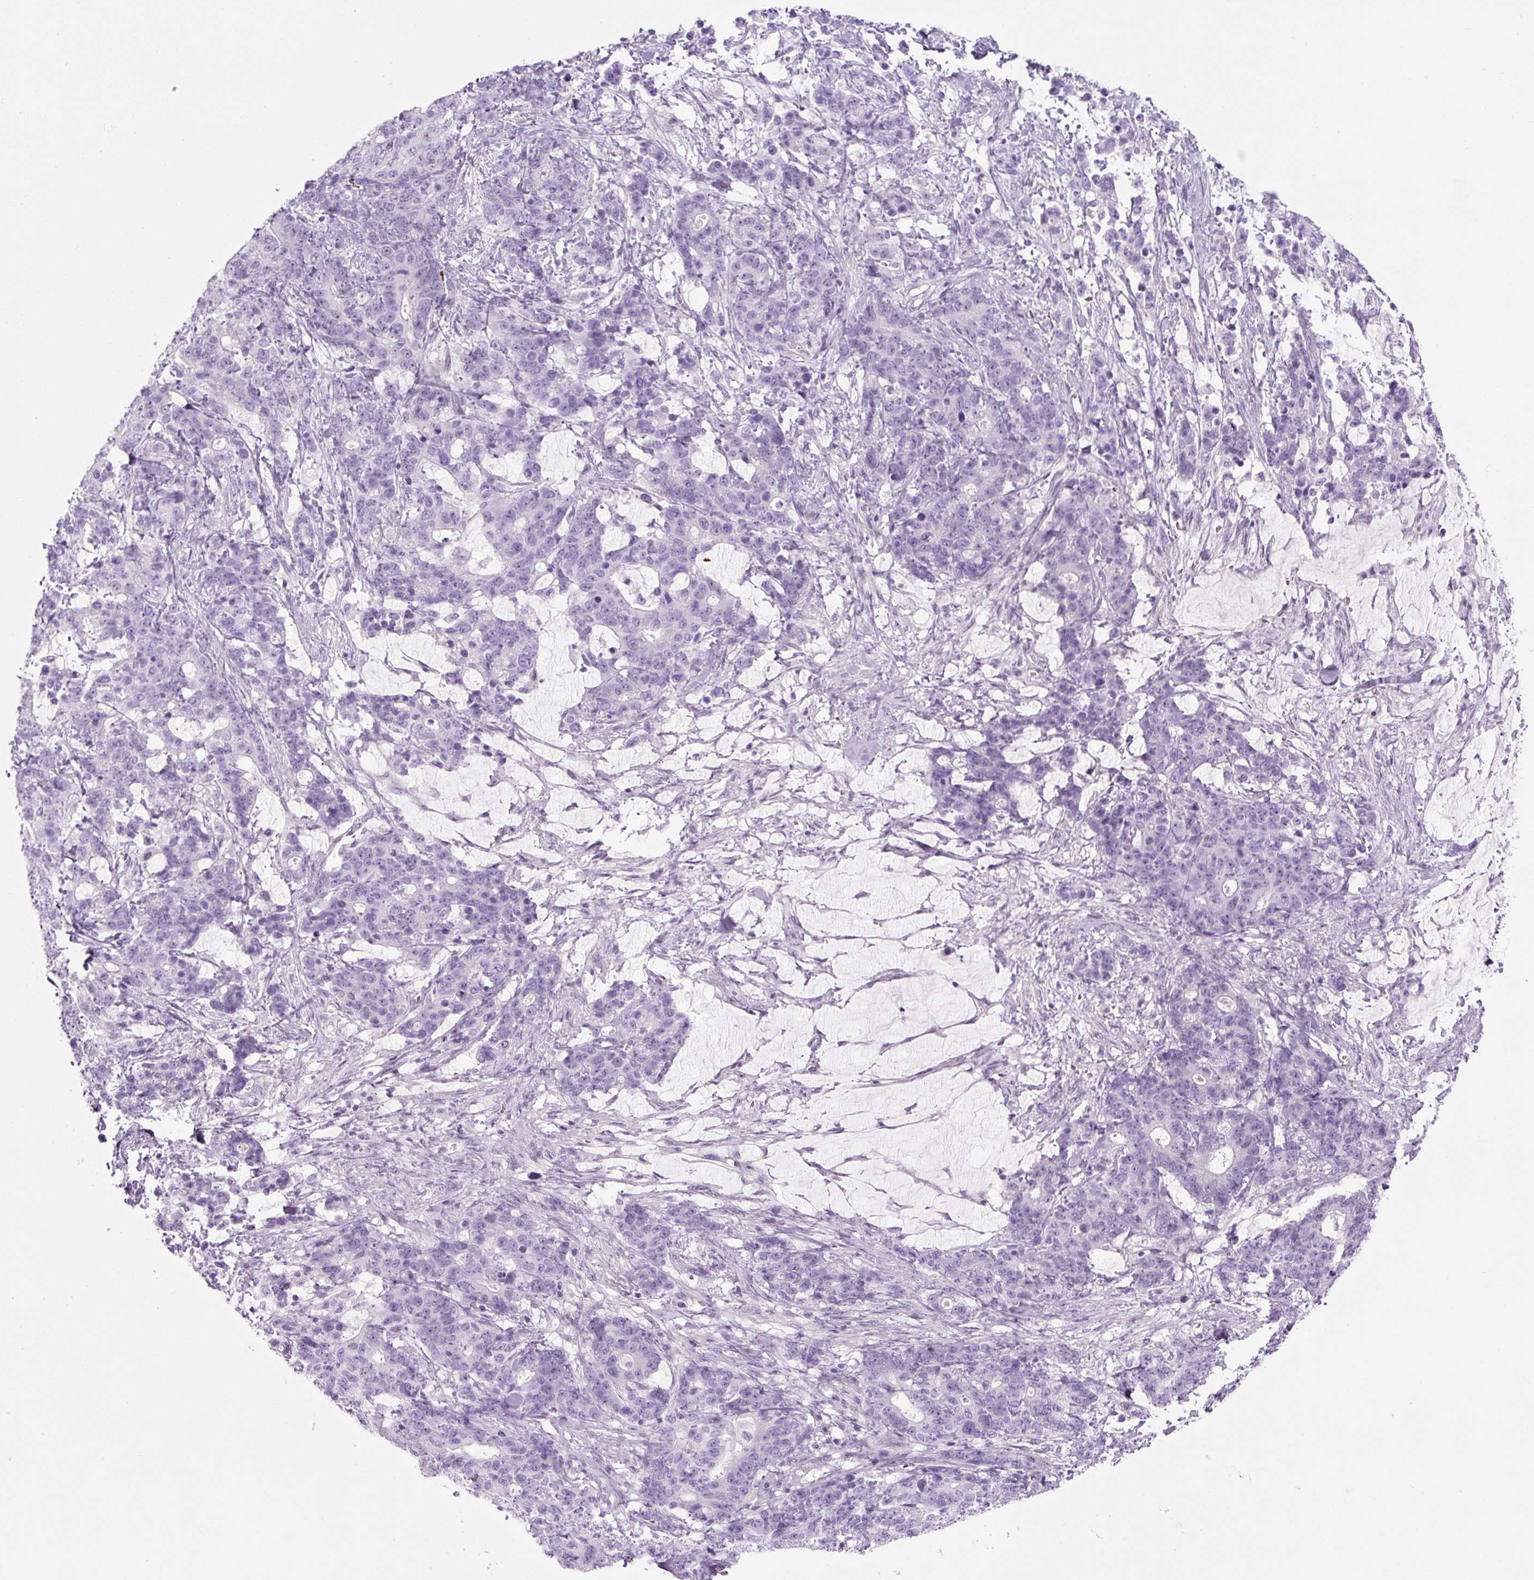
{"staining": {"intensity": "negative", "quantity": "none", "location": "none"}, "tissue": "stomach cancer", "cell_type": "Tumor cells", "image_type": "cancer", "snomed": [{"axis": "morphology", "description": "Normal tissue, NOS"}, {"axis": "morphology", "description": "Adenocarcinoma, NOS"}, {"axis": "topography", "description": "Stomach"}], "caption": "Immunohistochemistry (IHC) of human stomach adenocarcinoma reveals no positivity in tumor cells. Nuclei are stained in blue.", "gene": "PF4V1", "patient": {"sex": "female", "age": 64}}